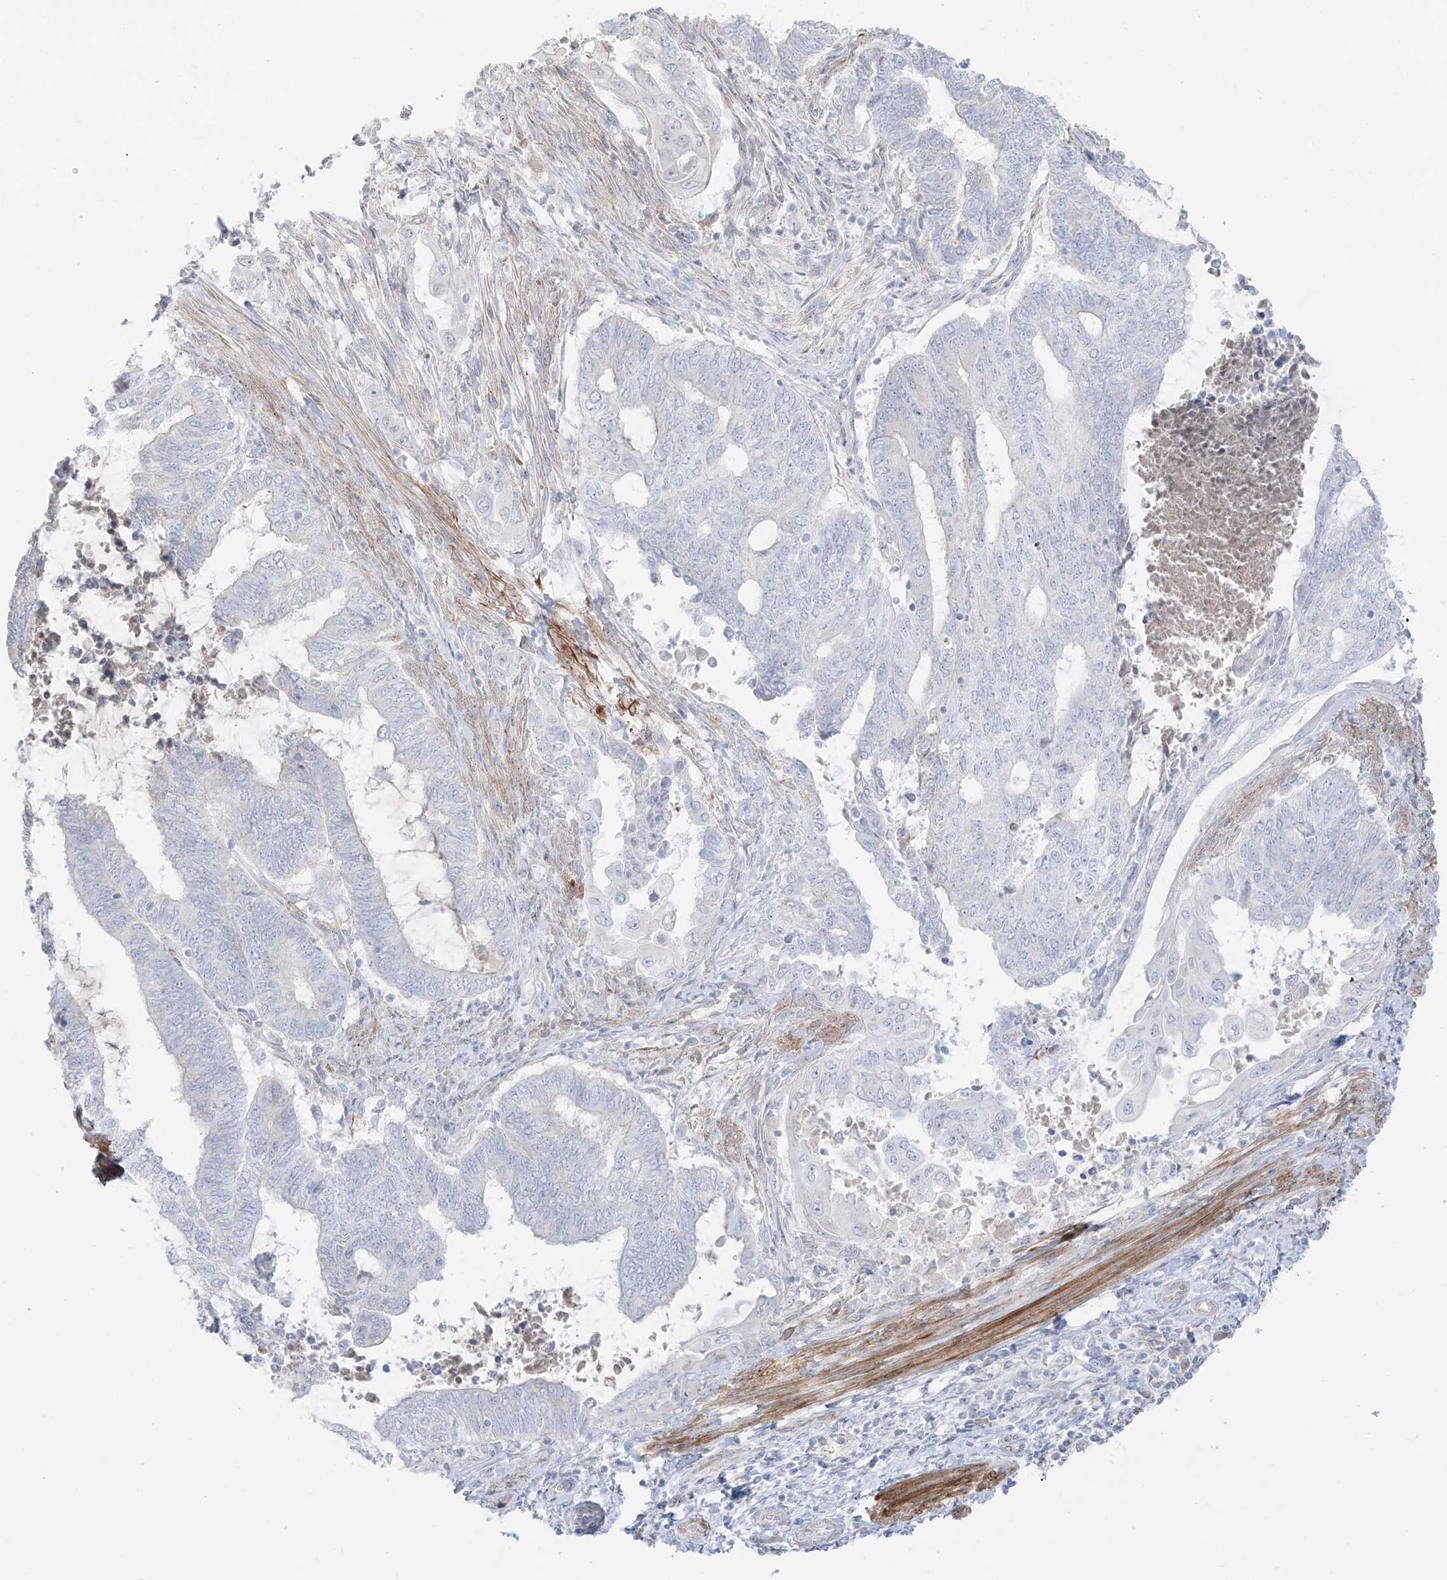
{"staining": {"intensity": "negative", "quantity": "none", "location": "none"}, "tissue": "endometrial cancer", "cell_type": "Tumor cells", "image_type": "cancer", "snomed": [{"axis": "morphology", "description": "Adenocarcinoma, NOS"}, {"axis": "topography", "description": "Uterus"}, {"axis": "topography", "description": "Endometrium"}], "caption": "Tumor cells are negative for brown protein staining in endometrial adenocarcinoma.", "gene": "C11orf87", "patient": {"sex": "female", "age": 70}}